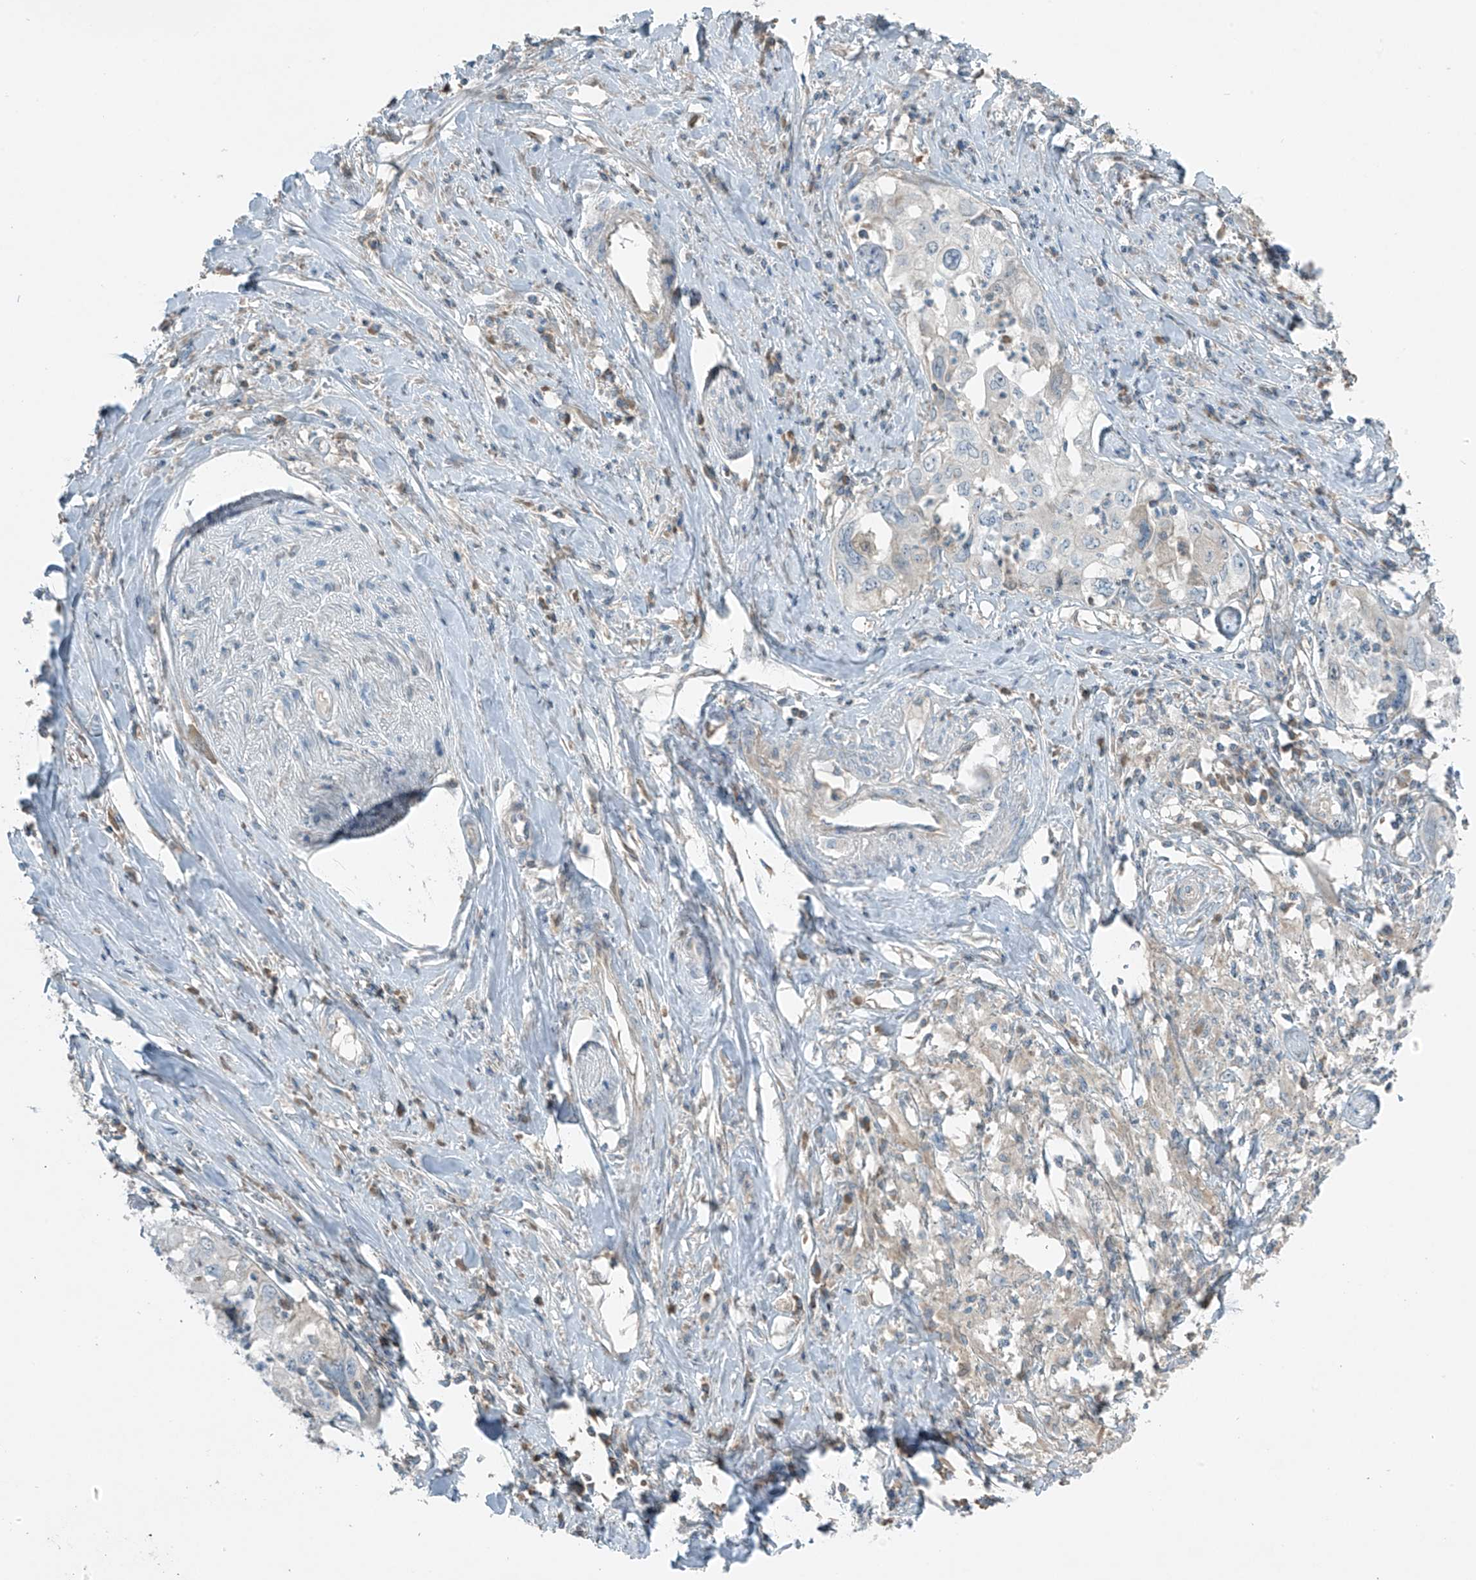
{"staining": {"intensity": "negative", "quantity": "none", "location": "none"}, "tissue": "cervical cancer", "cell_type": "Tumor cells", "image_type": "cancer", "snomed": [{"axis": "morphology", "description": "Squamous cell carcinoma, NOS"}, {"axis": "topography", "description": "Cervix"}], "caption": "The histopathology image displays no significant expression in tumor cells of cervical cancer.", "gene": "FAM131C", "patient": {"sex": "female", "age": 31}}